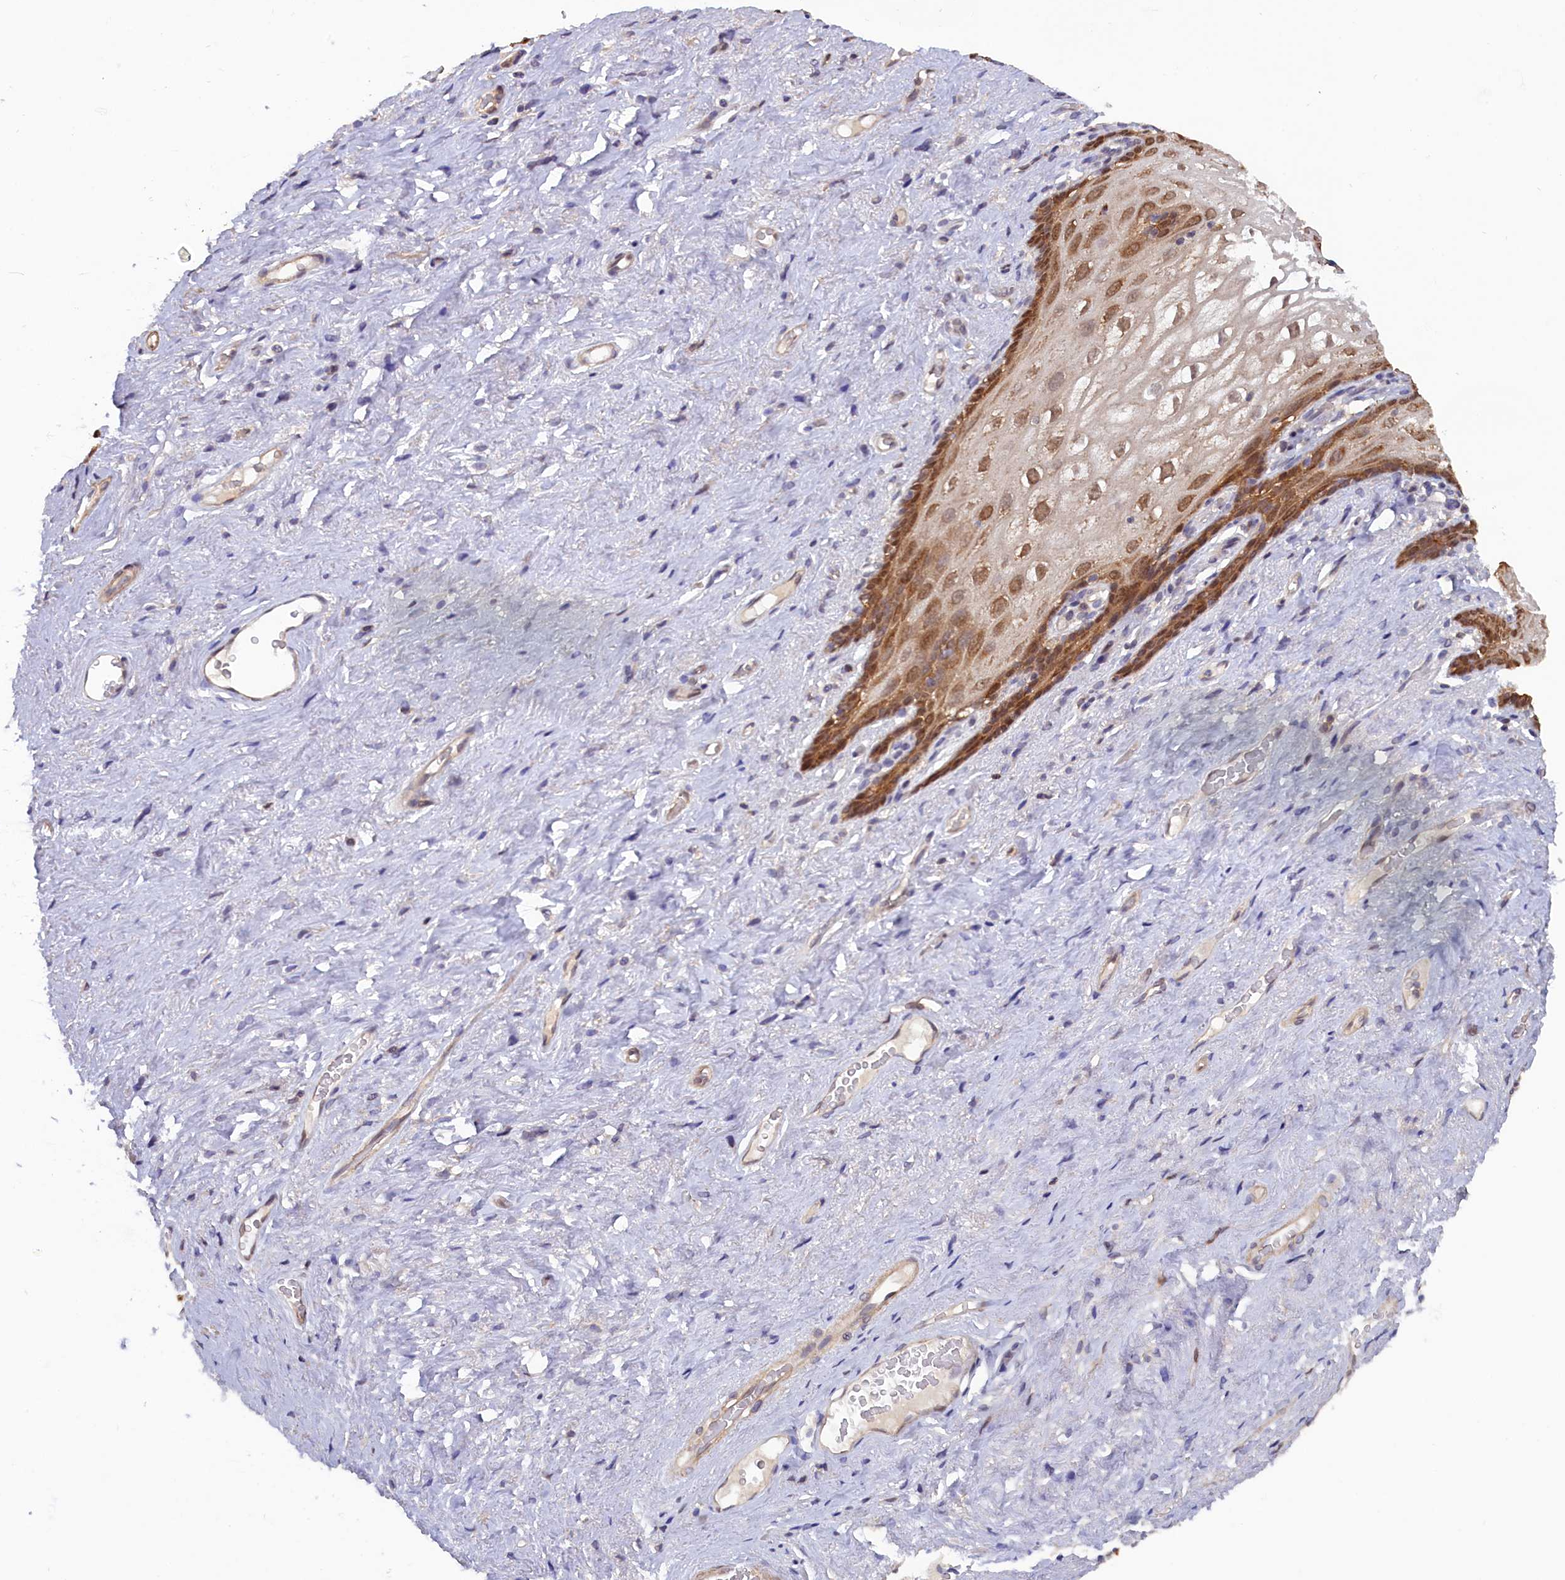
{"staining": {"intensity": "moderate", "quantity": ">75%", "location": "cytoplasmic/membranous,nuclear"}, "tissue": "vagina", "cell_type": "Squamous epithelial cells", "image_type": "normal", "snomed": [{"axis": "morphology", "description": "Normal tissue, NOS"}, {"axis": "topography", "description": "Vagina"}, {"axis": "topography", "description": "Peripheral nerve tissue"}], "caption": "Vagina was stained to show a protein in brown. There is medium levels of moderate cytoplasmic/membranous,nuclear expression in about >75% of squamous epithelial cells. Immunohistochemistry stains the protein of interest in brown and the nuclei are stained blue.", "gene": "JPT2", "patient": {"sex": "female", "age": 71}}